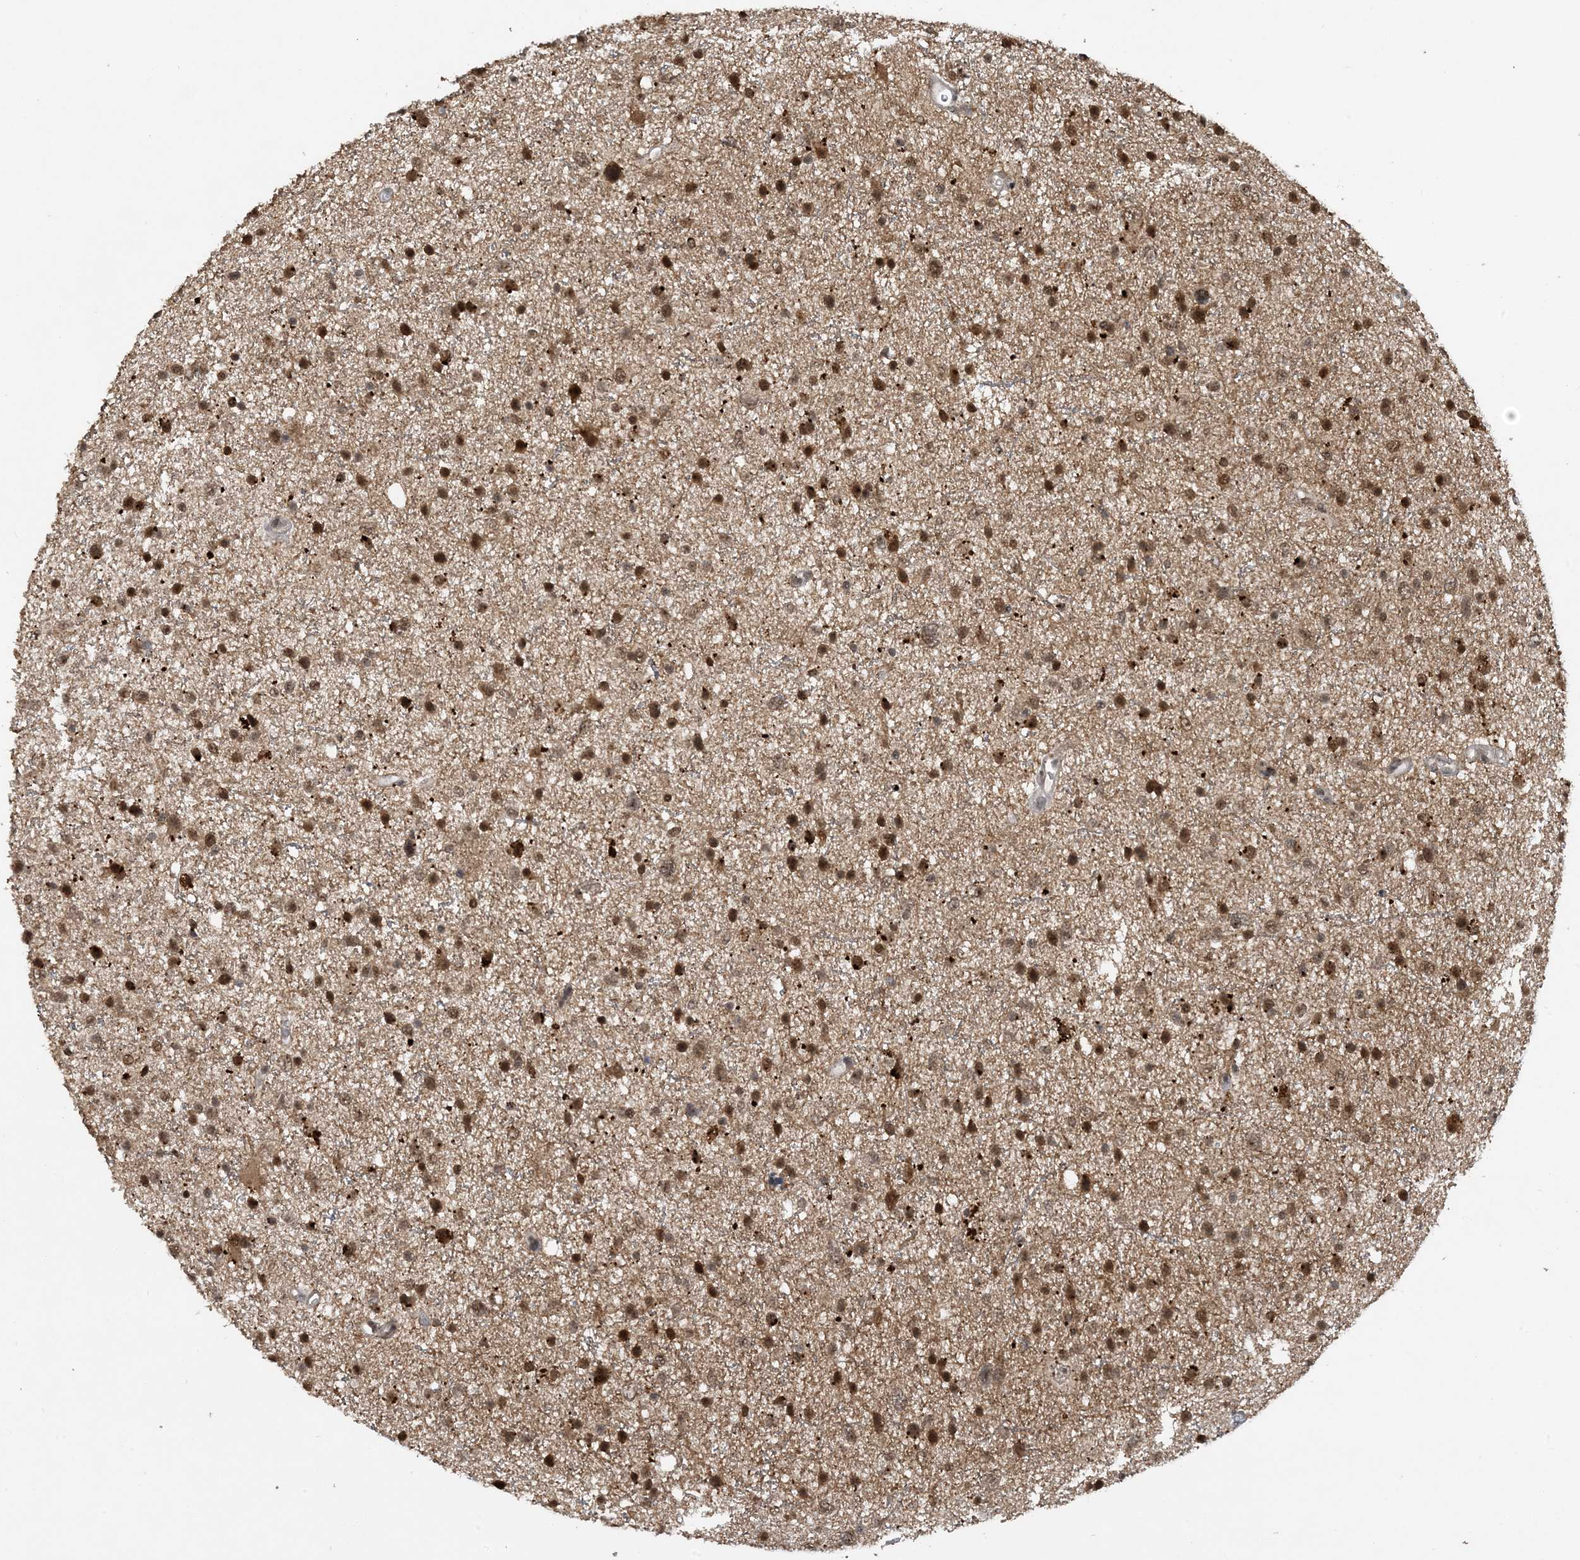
{"staining": {"intensity": "strong", "quantity": ">75%", "location": "nuclear"}, "tissue": "glioma", "cell_type": "Tumor cells", "image_type": "cancer", "snomed": [{"axis": "morphology", "description": "Glioma, malignant, Low grade"}, {"axis": "topography", "description": "Brain"}], "caption": "Protein staining by IHC reveals strong nuclear expression in approximately >75% of tumor cells in malignant glioma (low-grade). Immunohistochemistry stains the protein of interest in brown and the nuclei are stained blue.", "gene": "ACYP2", "patient": {"sex": "female", "age": 37}}